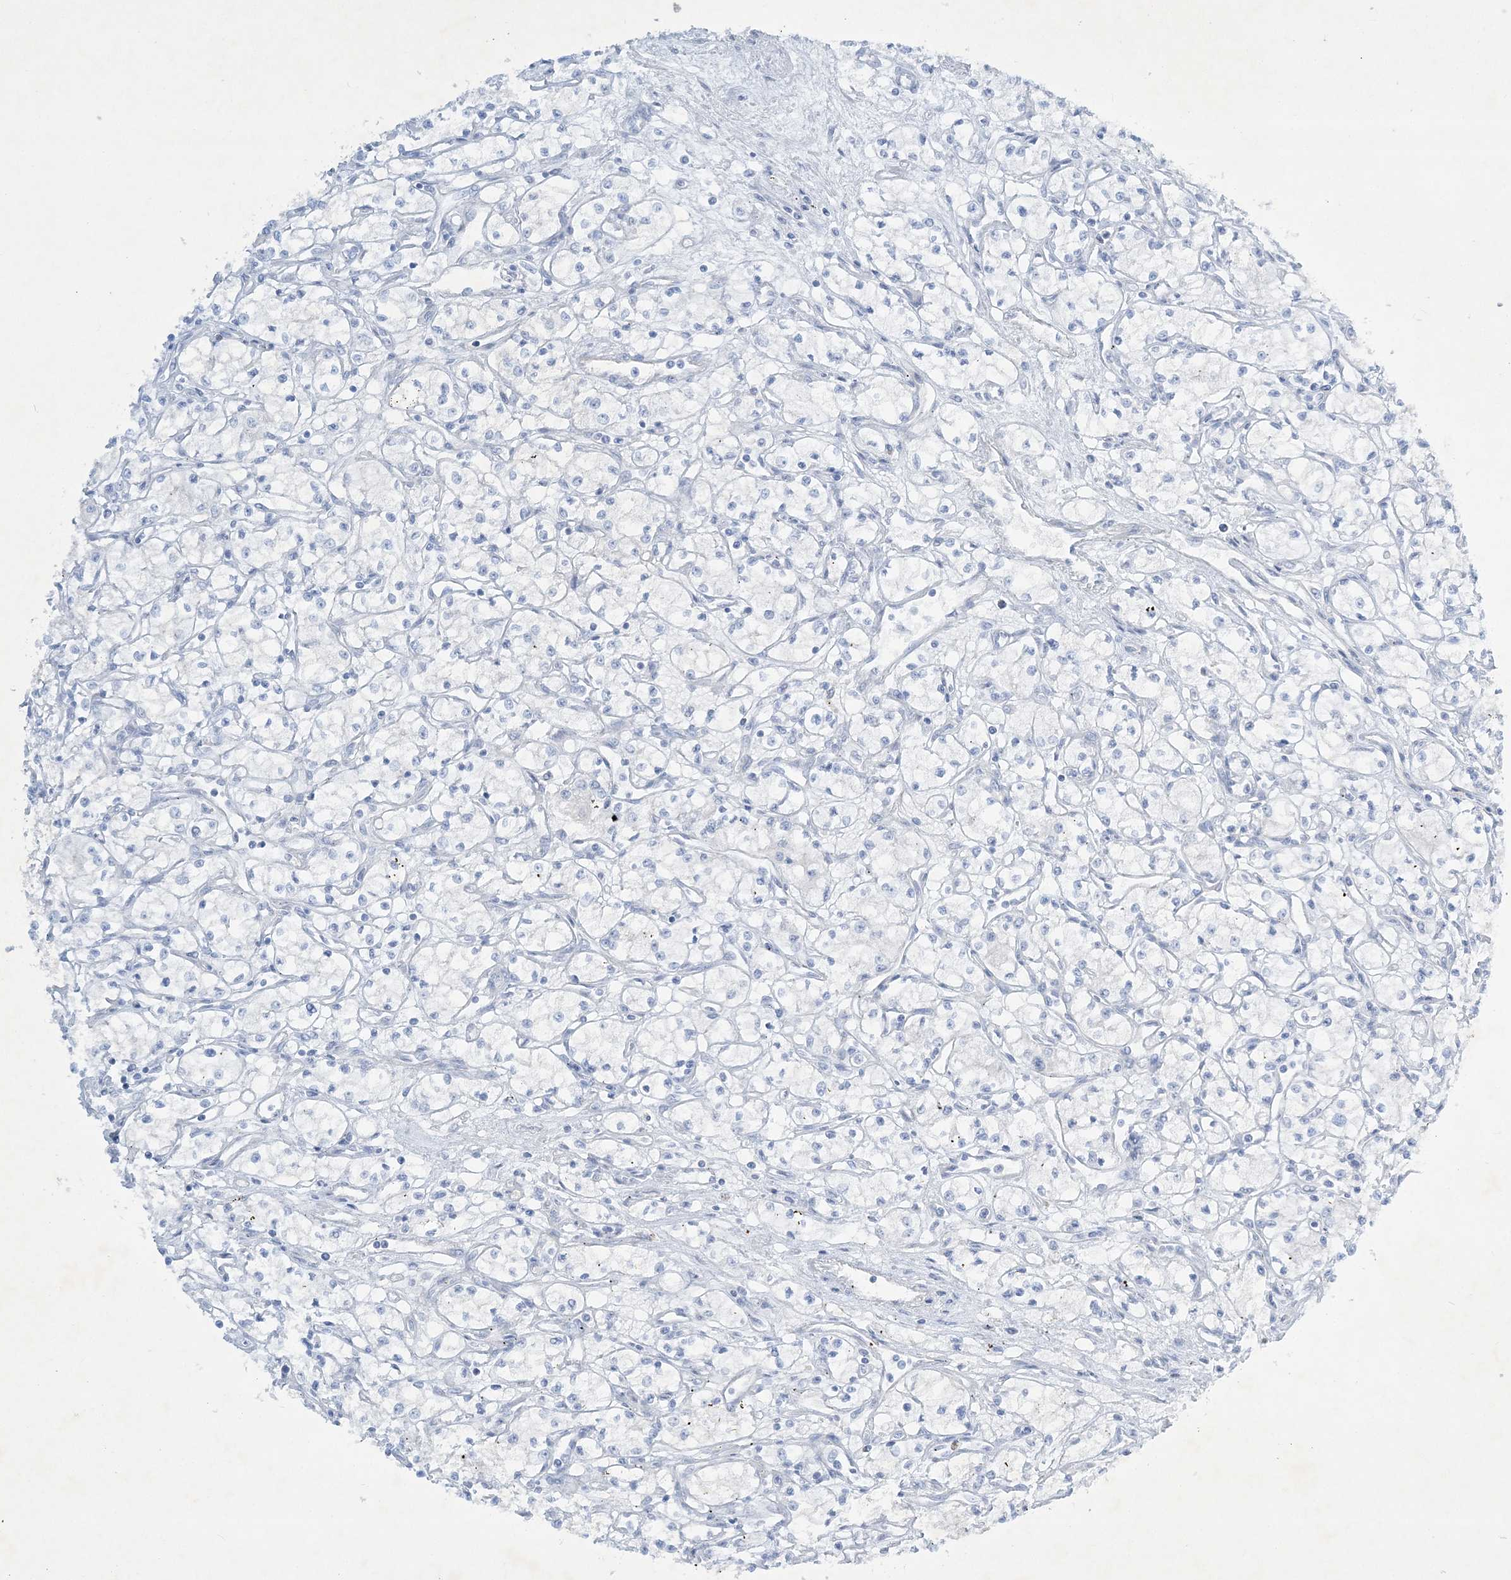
{"staining": {"intensity": "negative", "quantity": "none", "location": "none"}, "tissue": "renal cancer", "cell_type": "Tumor cells", "image_type": "cancer", "snomed": [{"axis": "morphology", "description": "Adenocarcinoma, NOS"}, {"axis": "topography", "description": "Kidney"}], "caption": "The histopathology image displays no significant expression in tumor cells of renal cancer. (DAB immunohistochemistry visualized using brightfield microscopy, high magnification).", "gene": "FARSB", "patient": {"sex": "male", "age": 59}}